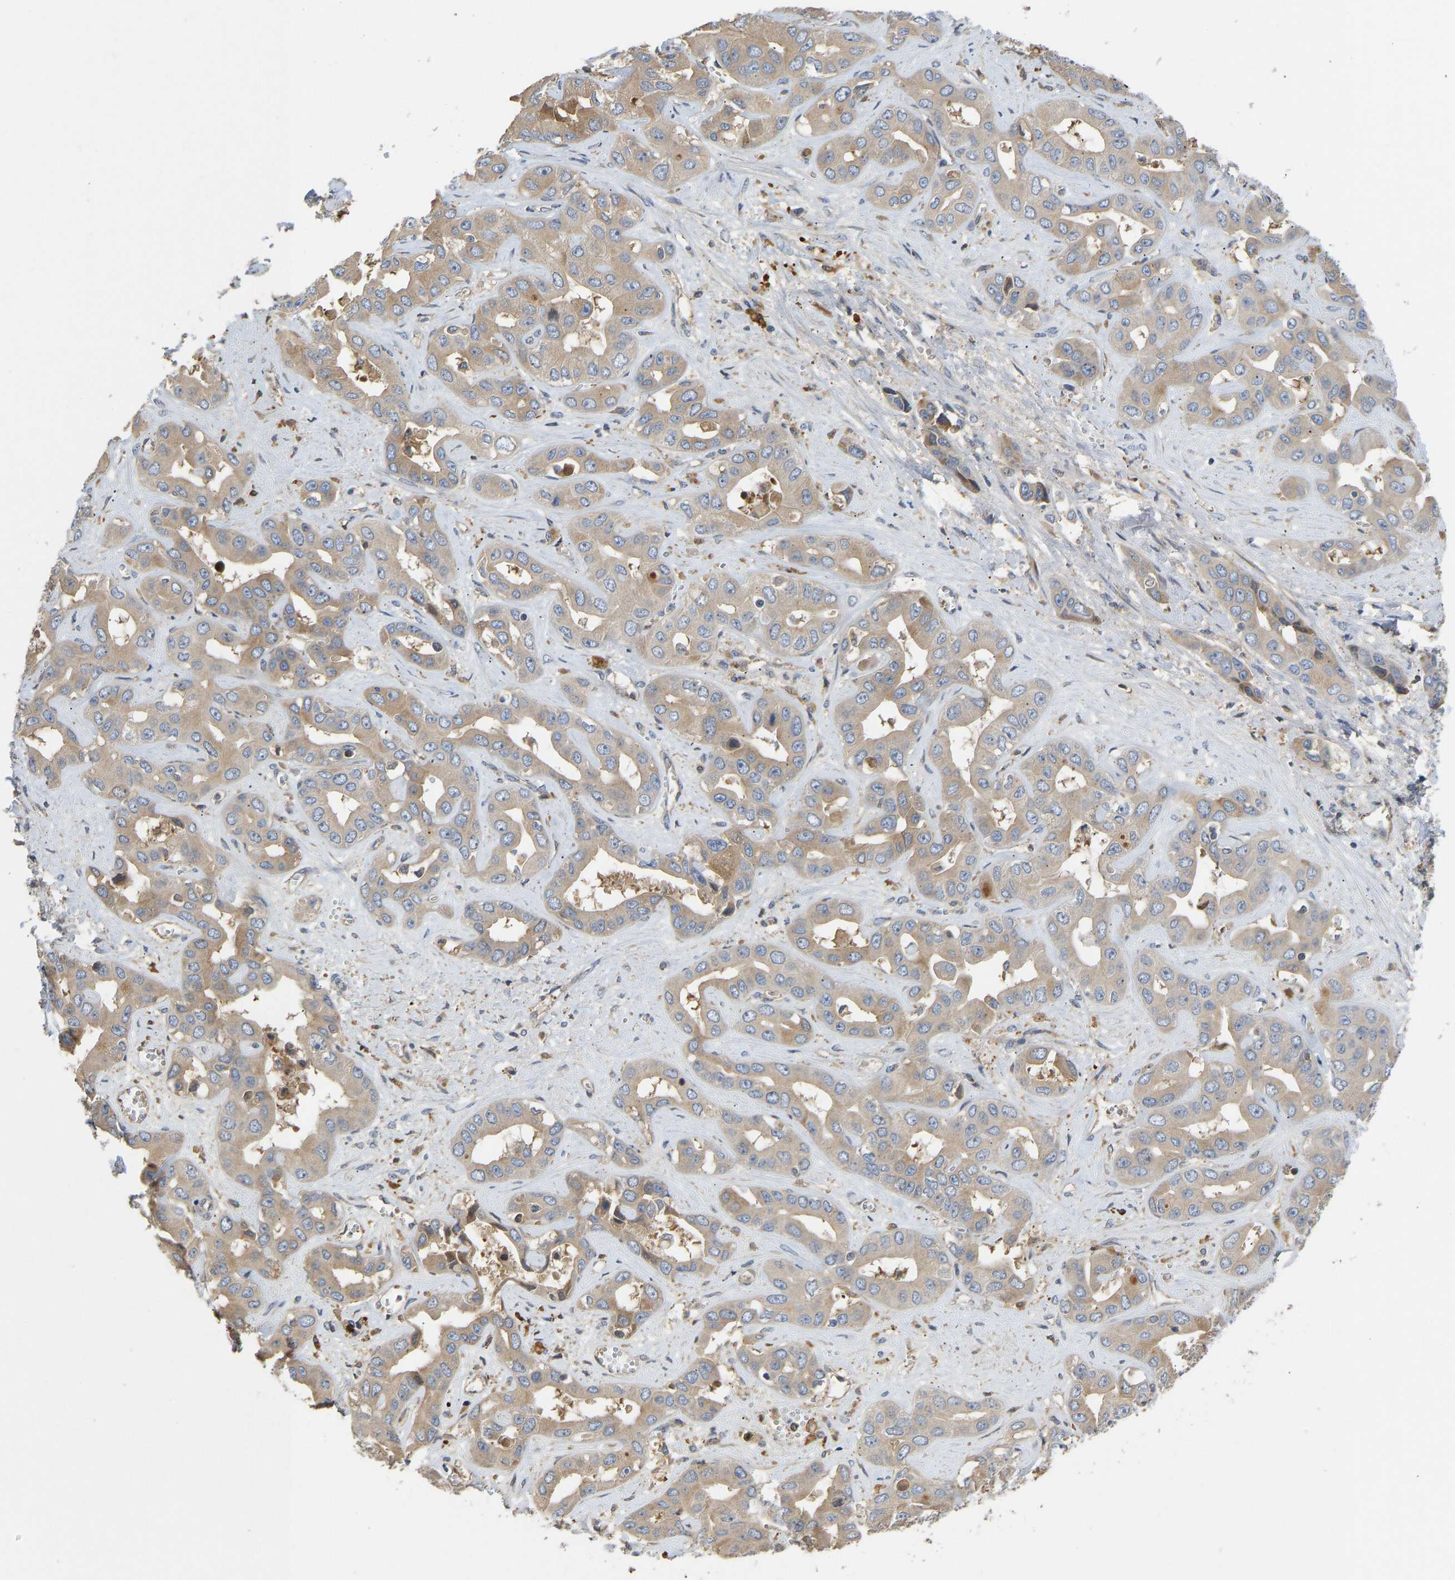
{"staining": {"intensity": "weak", "quantity": ">75%", "location": "cytoplasmic/membranous"}, "tissue": "liver cancer", "cell_type": "Tumor cells", "image_type": "cancer", "snomed": [{"axis": "morphology", "description": "Cholangiocarcinoma"}, {"axis": "topography", "description": "Liver"}], "caption": "Protein analysis of liver cancer (cholangiocarcinoma) tissue displays weak cytoplasmic/membranous positivity in approximately >75% of tumor cells. Using DAB (brown) and hematoxylin (blue) stains, captured at high magnification using brightfield microscopy.", "gene": "VCPKMT", "patient": {"sex": "female", "age": 52}}